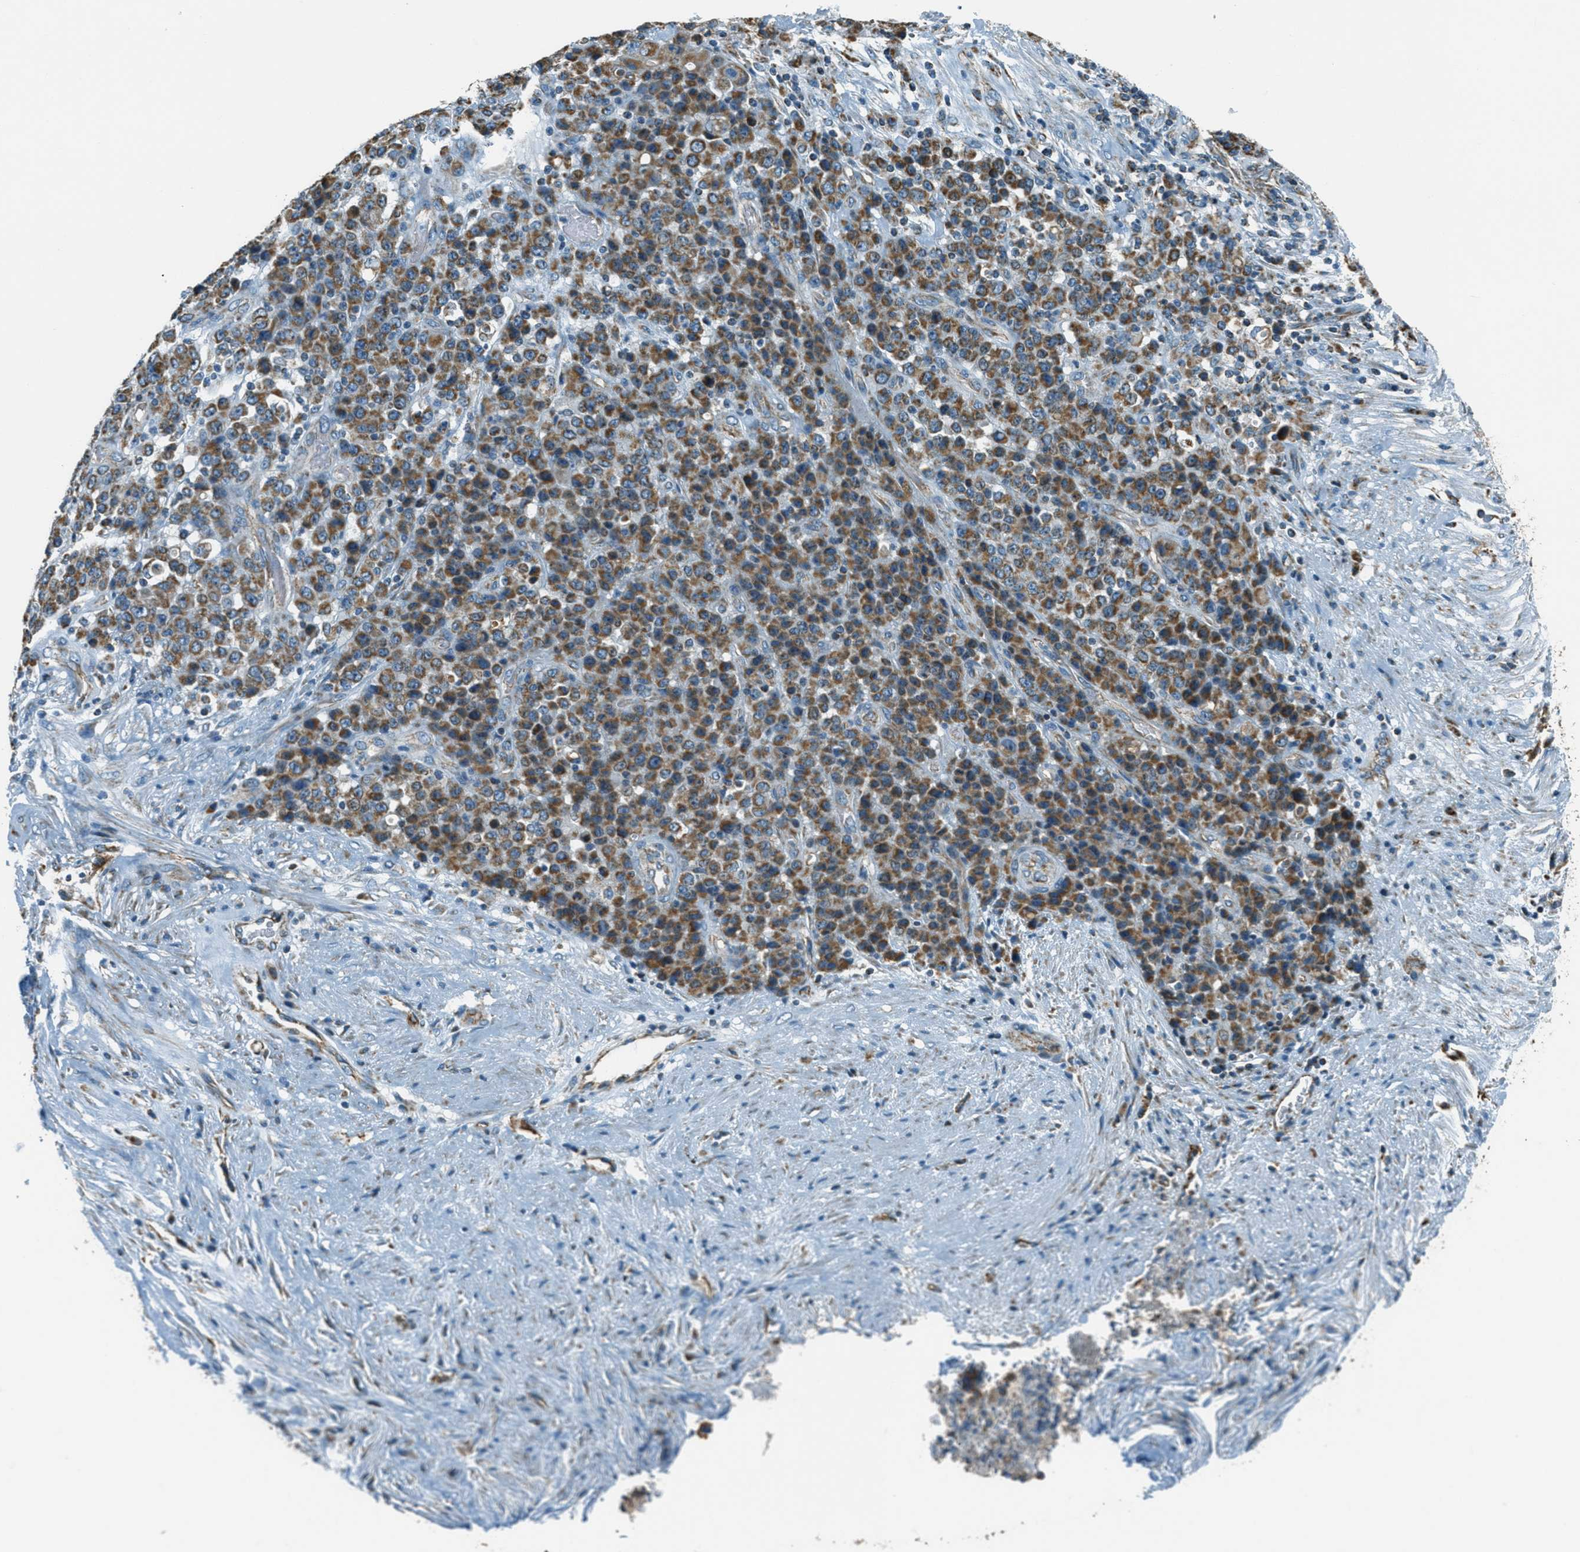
{"staining": {"intensity": "moderate", "quantity": ">75%", "location": "cytoplasmic/membranous"}, "tissue": "stomach cancer", "cell_type": "Tumor cells", "image_type": "cancer", "snomed": [{"axis": "morphology", "description": "Adenocarcinoma, NOS"}, {"axis": "topography", "description": "Stomach"}], "caption": "Immunohistochemistry (DAB) staining of adenocarcinoma (stomach) demonstrates moderate cytoplasmic/membranous protein staining in approximately >75% of tumor cells. The protein of interest is stained brown, and the nuclei are stained in blue (DAB IHC with brightfield microscopy, high magnification).", "gene": "CHST15", "patient": {"sex": "female", "age": 73}}